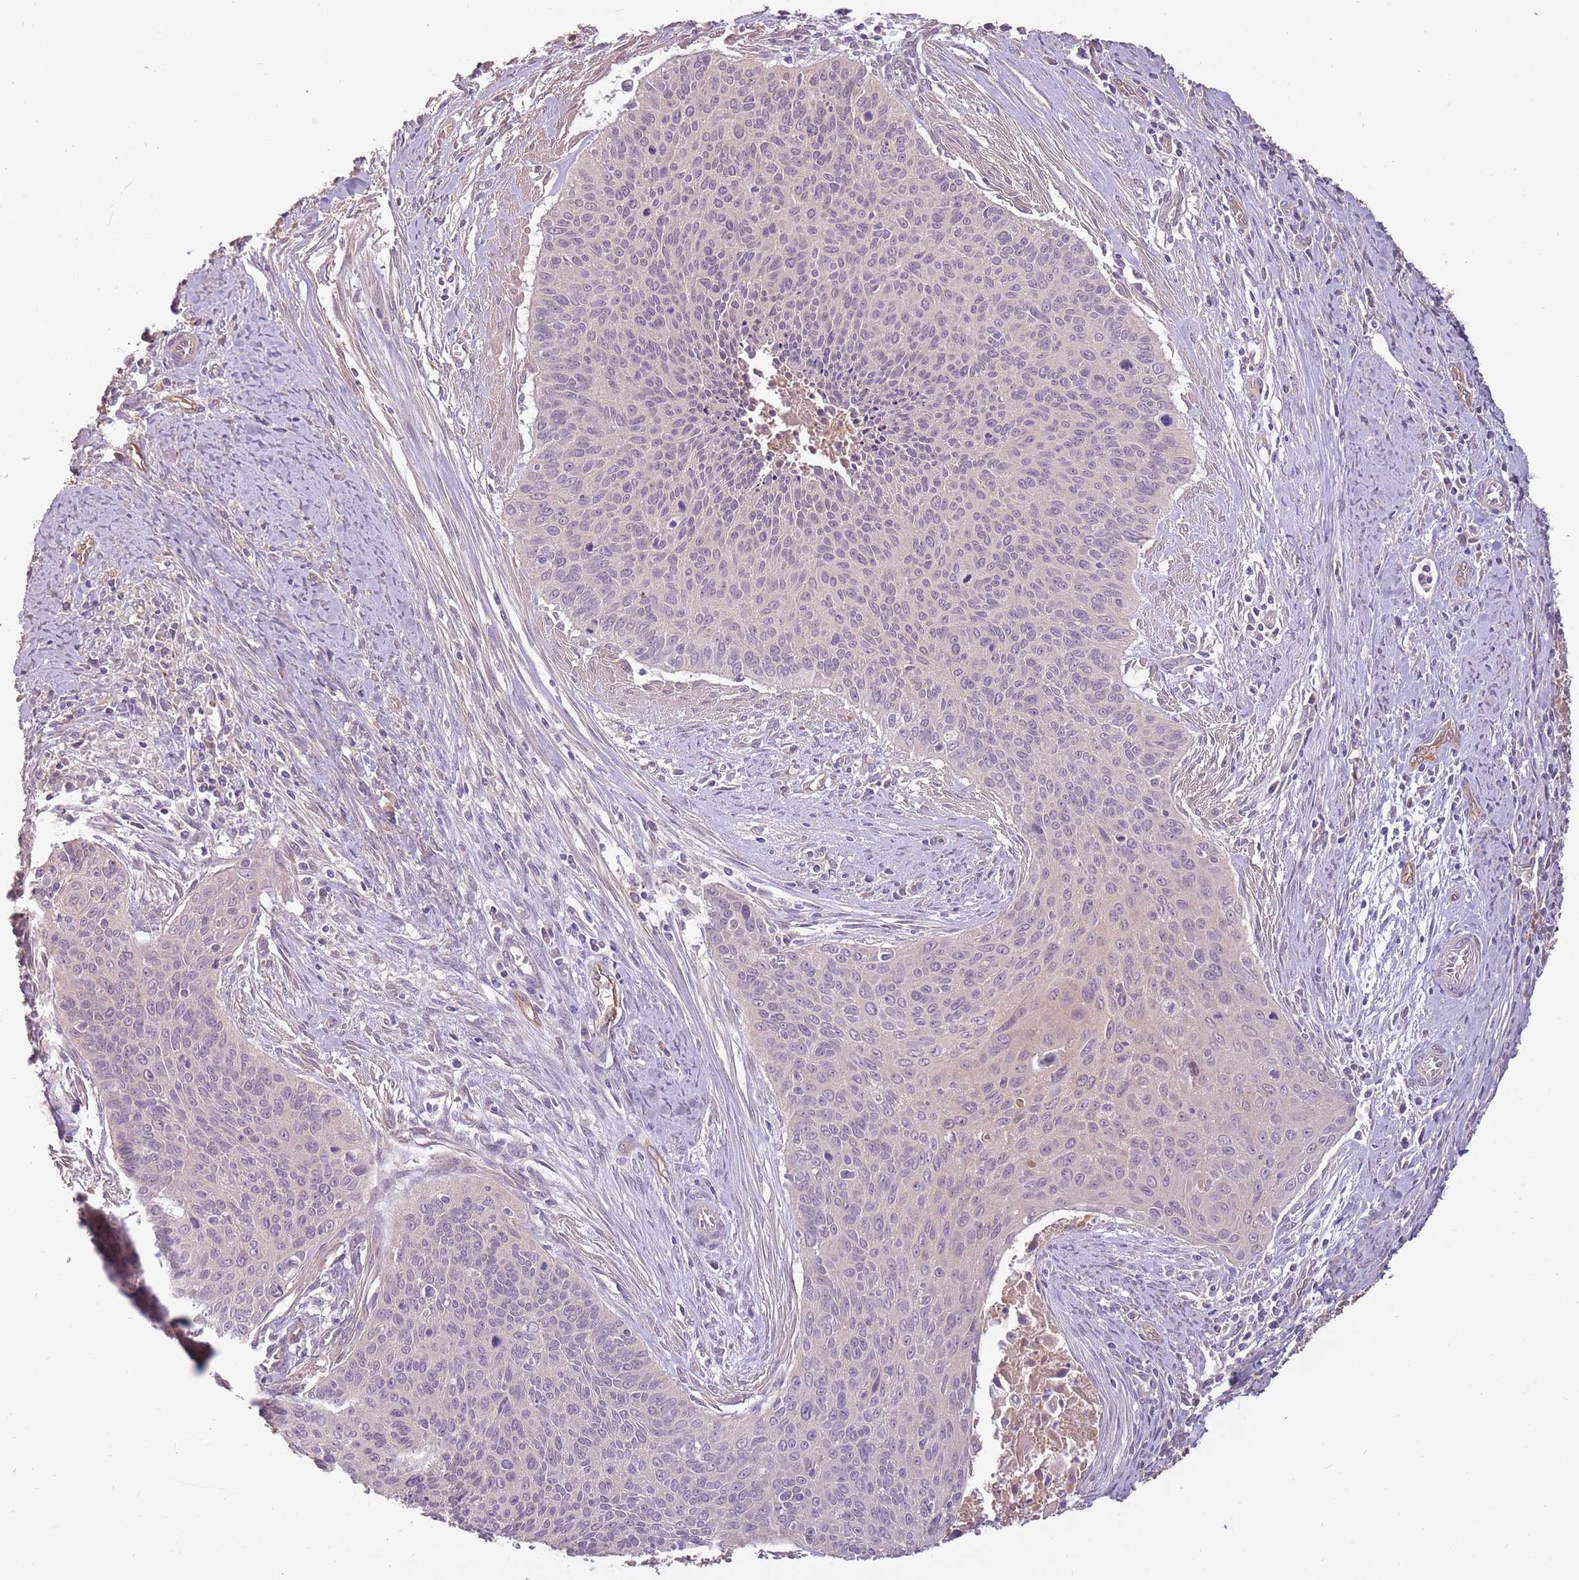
{"staining": {"intensity": "negative", "quantity": "none", "location": "none"}, "tissue": "cervical cancer", "cell_type": "Tumor cells", "image_type": "cancer", "snomed": [{"axis": "morphology", "description": "Squamous cell carcinoma, NOS"}, {"axis": "topography", "description": "Cervix"}], "caption": "Human cervical squamous cell carcinoma stained for a protein using IHC demonstrates no expression in tumor cells.", "gene": "LRATD2", "patient": {"sex": "female", "age": 55}}